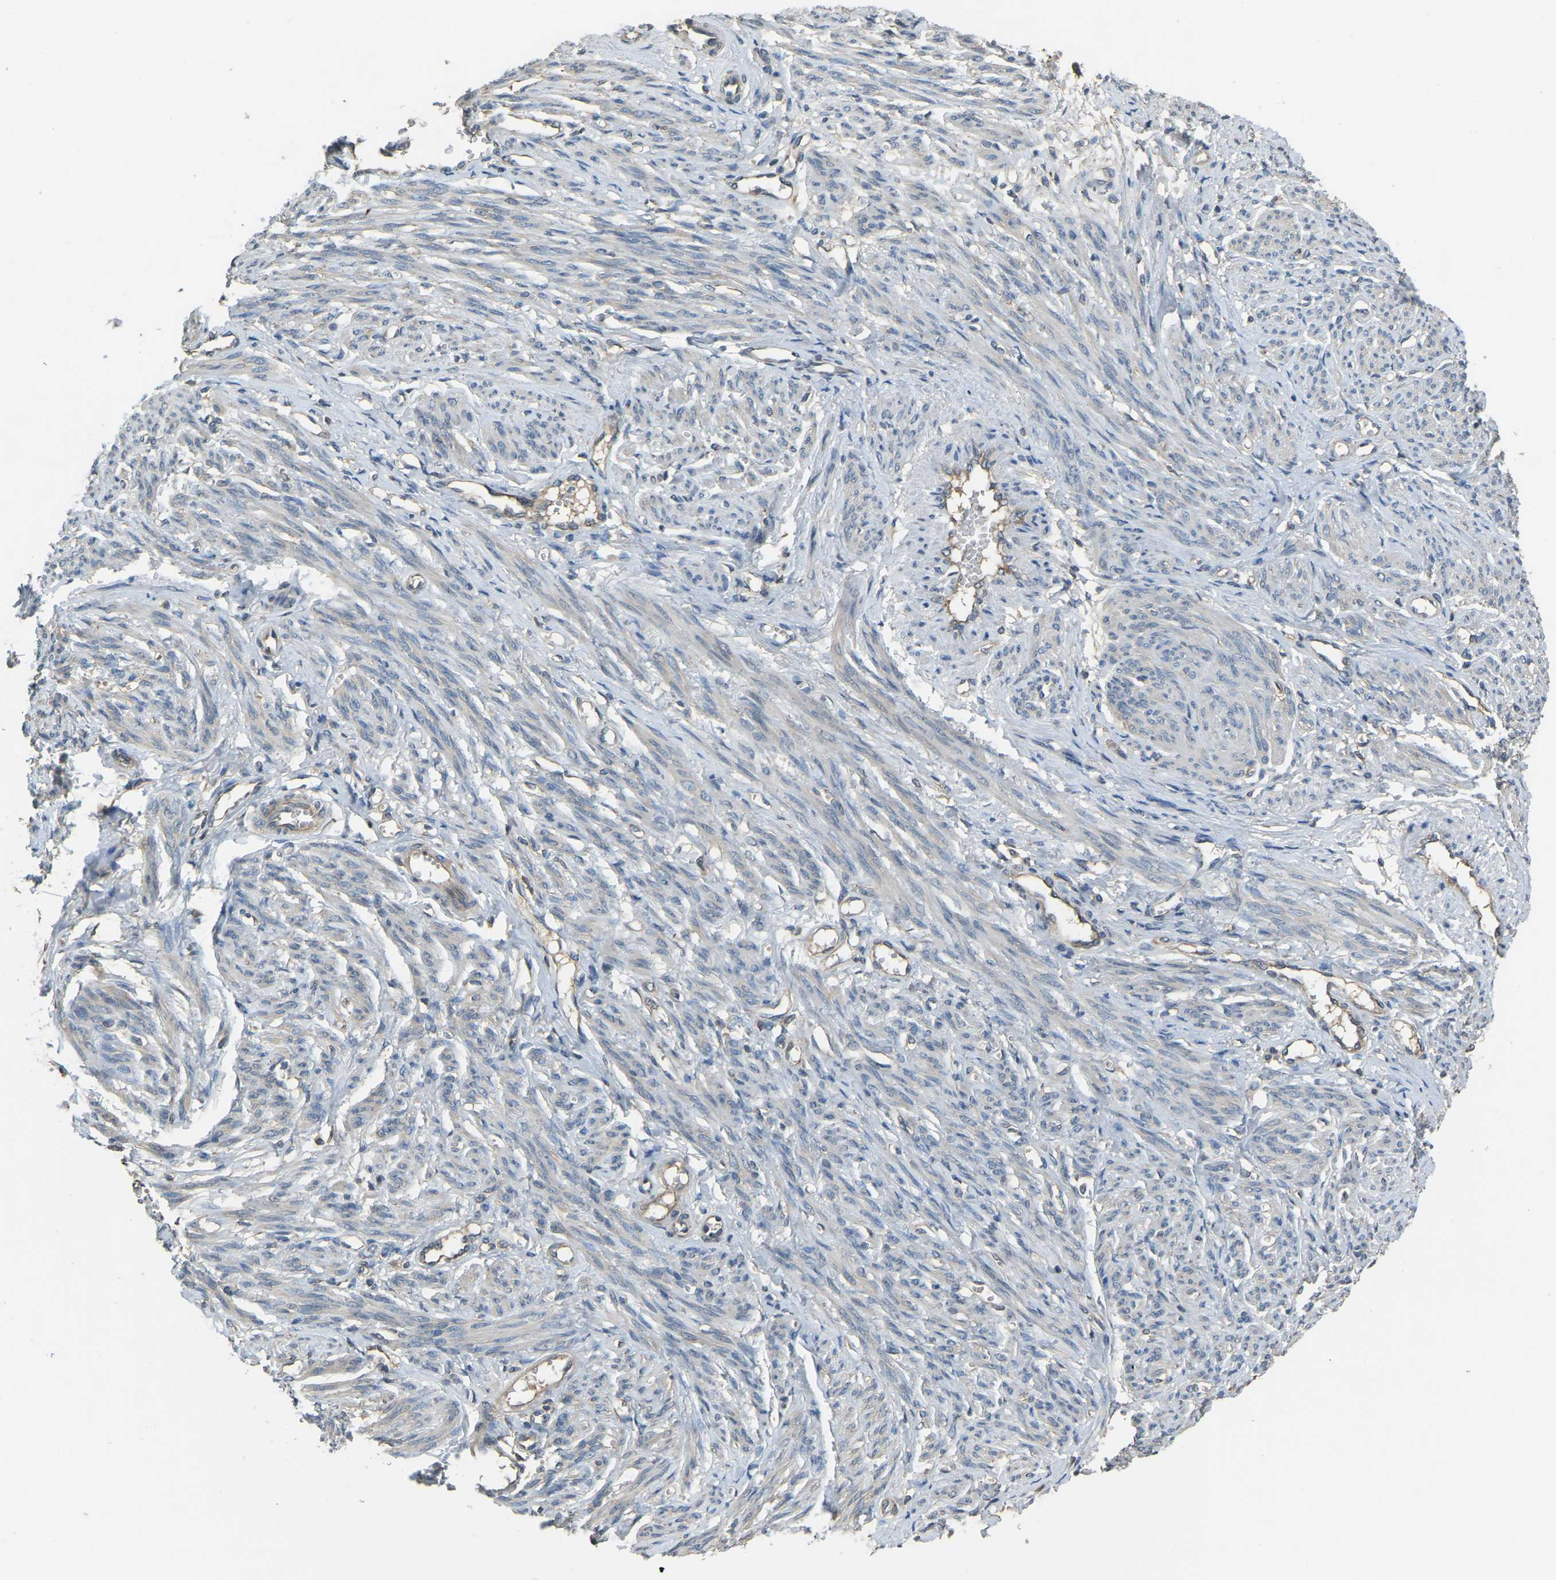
{"staining": {"intensity": "weak", "quantity": "25%-75%", "location": "cytoplasmic/membranous"}, "tissue": "smooth muscle", "cell_type": "Smooth muscle cells", "image_type": "normal", "snomed": [{"axis": "morphology", "description": "Normal tissue, NOS"}, {"axis": "topography", "description": "Smooth muscle"}], "caption": "Smooth muscle was stained to show a protein in brown. There is low levels of weak cytoplasmic/membranous expression in approximately 25%-75% of smooth muscle cells.", "gene": "AIMP1", "patient": {"sex": "female", "age": 65}}